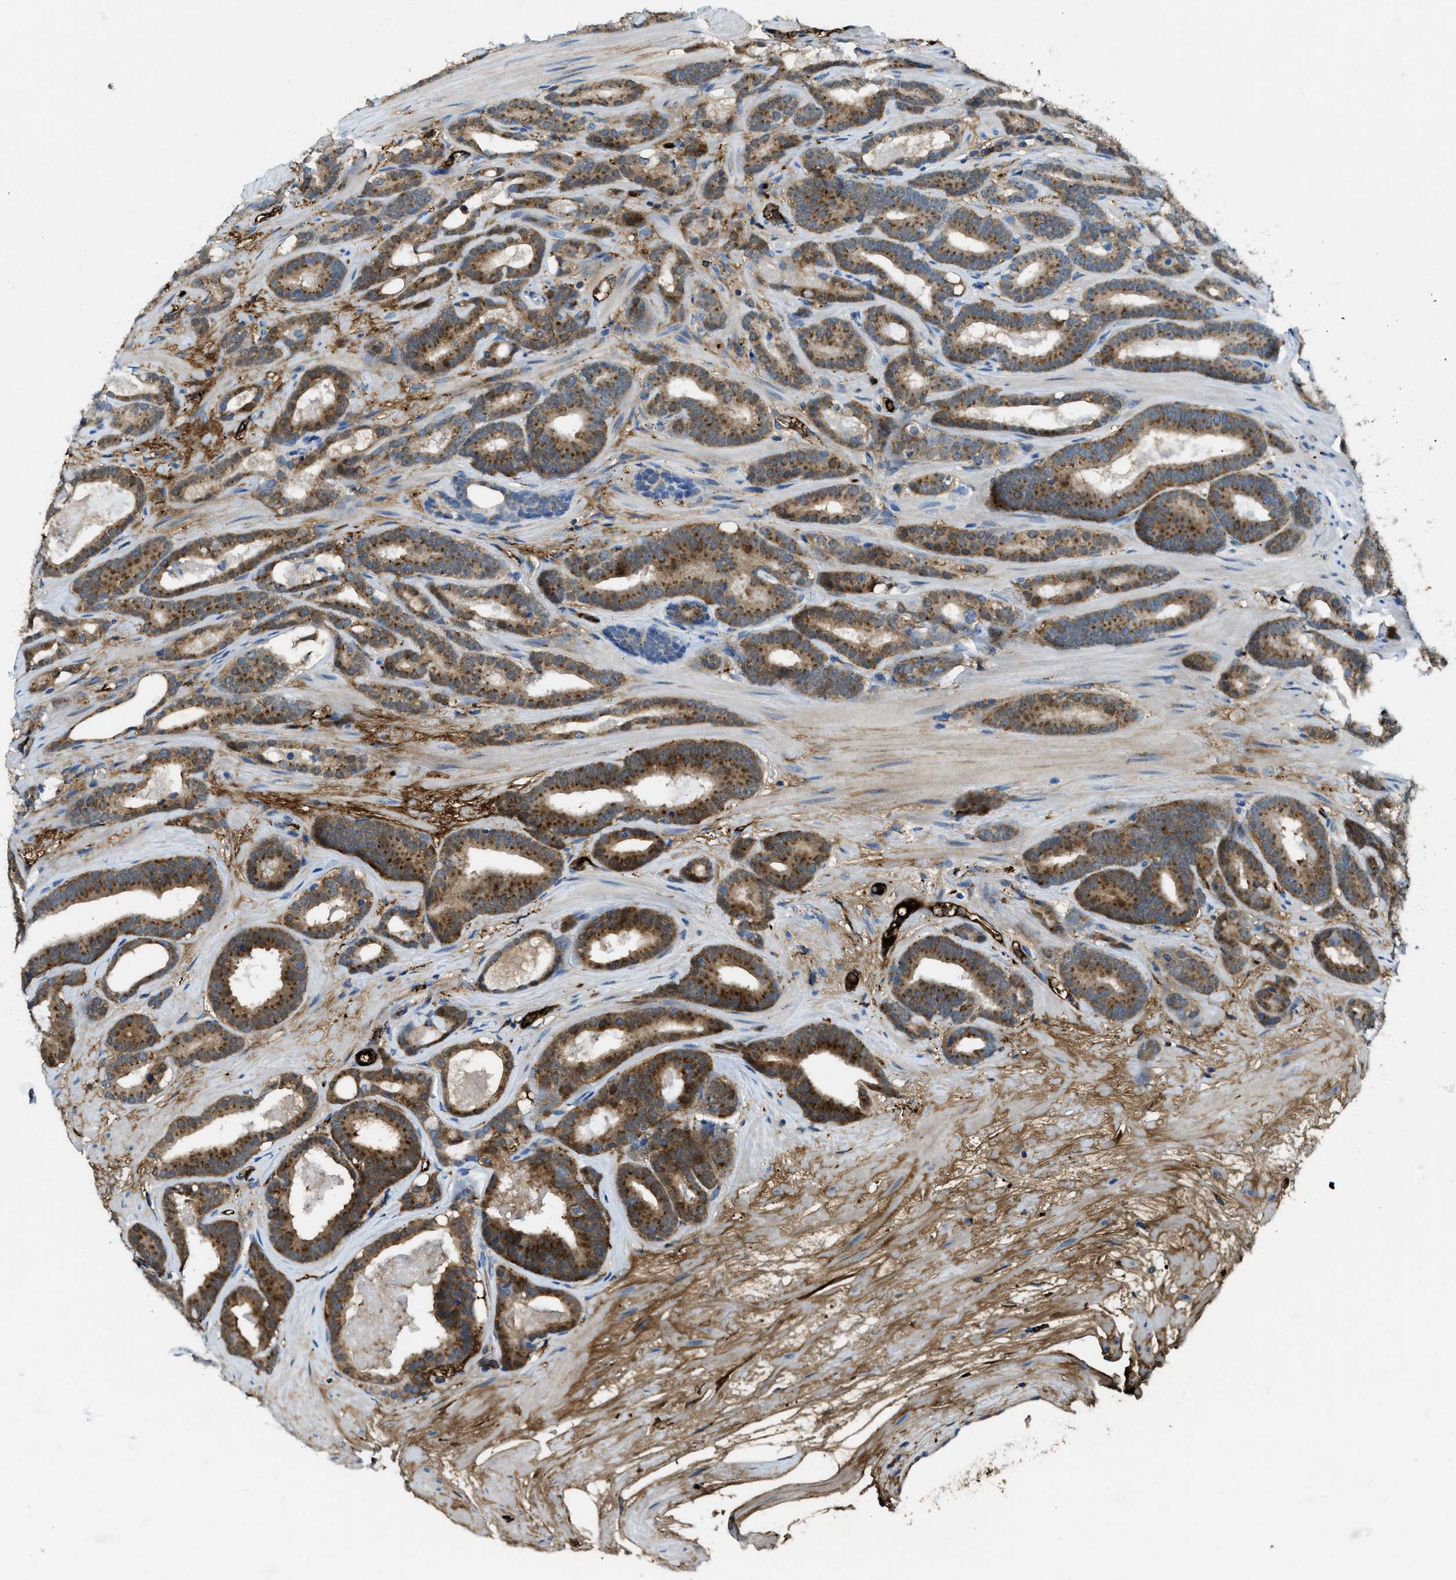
{"staining": {"intensity": "moderate", "quantity": ">75%", "location": "cytoplasmic/membranous"}, "tissue": "prostate cancer", "cell_type": "Tumor cells", "image_type": "cancer", "snomed": [{"axis": "morphology", "description": "Adenocarcinoma, High grade"}, {"axis": "topography", "description": "Prostate"}], "caption": "Immunohistochemistry (IHC) (DAB (3,3'-diaminobenzidine)) staining of human high-grade adenocarcinoma (prostate) exhibits moderate cytoplasmic/membranous protein expression in about >75% of tumor cells. (DAB = brown stain, brightfield microscopy at high magnification).", "gene": "TRIM59", "patient": {"sex": "male", "age": 60}}